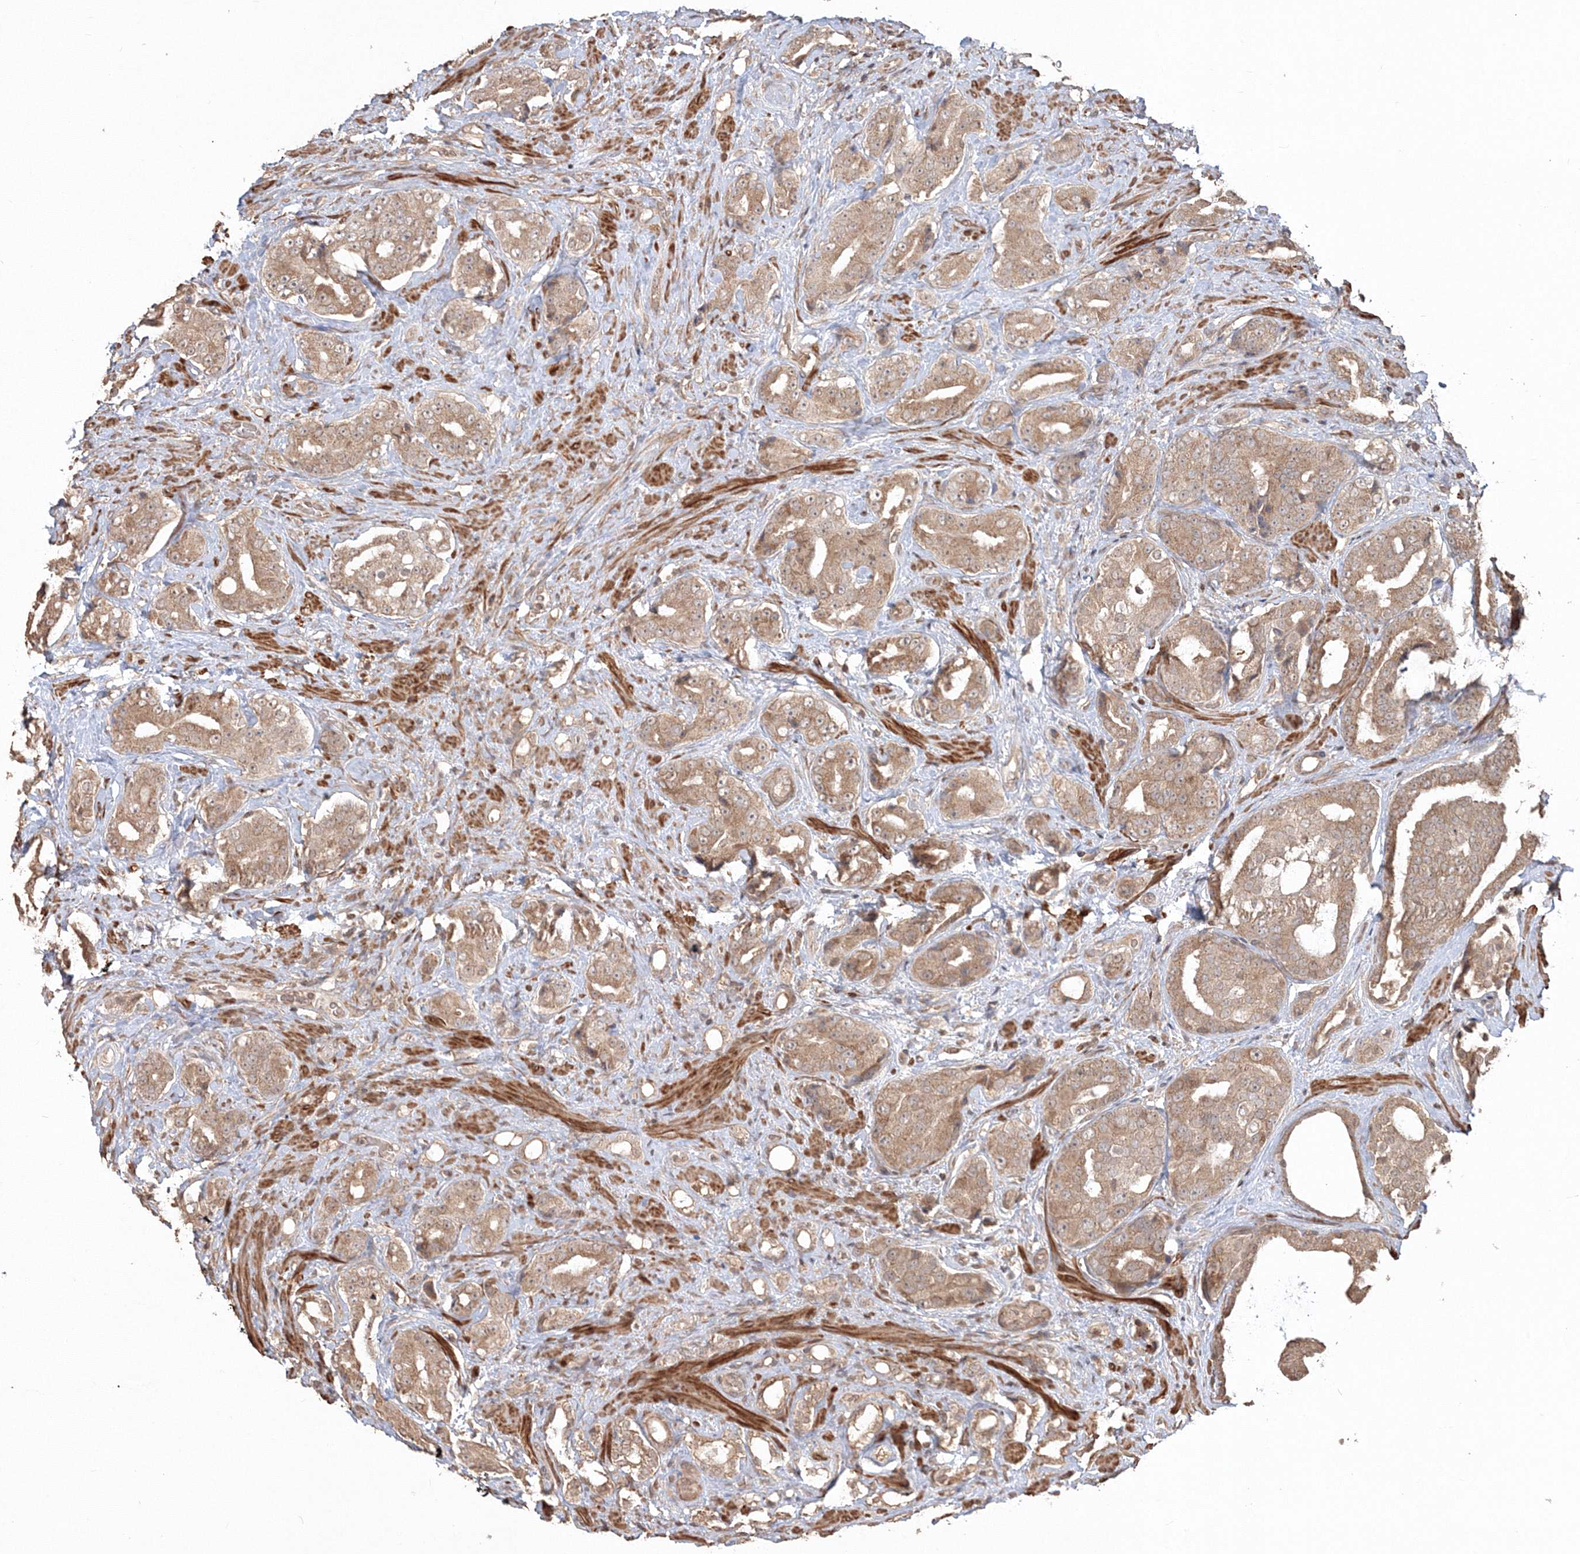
{"staining": {"intensity": "moderate", "quantity": ">75%", "location": "cytoplasmic/membranous"}, "tissue": "prostate cancer", "cell_type": "Tumor cells", "image_type": "cancer", "snomed": [{"axis": "morphology", "description": "Adenocarcinoma, High grade"}, {"axis": "topography", "description": "Prostate"}], "caption": "A brown stain labels moderate cytoplasmic/membranous positivity of a protein in human adenocarcinoma (high-grade) (prostate) tumor cells. The staining is performed using DAB brown chromogen to label protein expression. The nuclei are counter-stained blue using hematoxylin.", "gene": "CCDC122", "patient": {"sex": "male", "age": 71}}